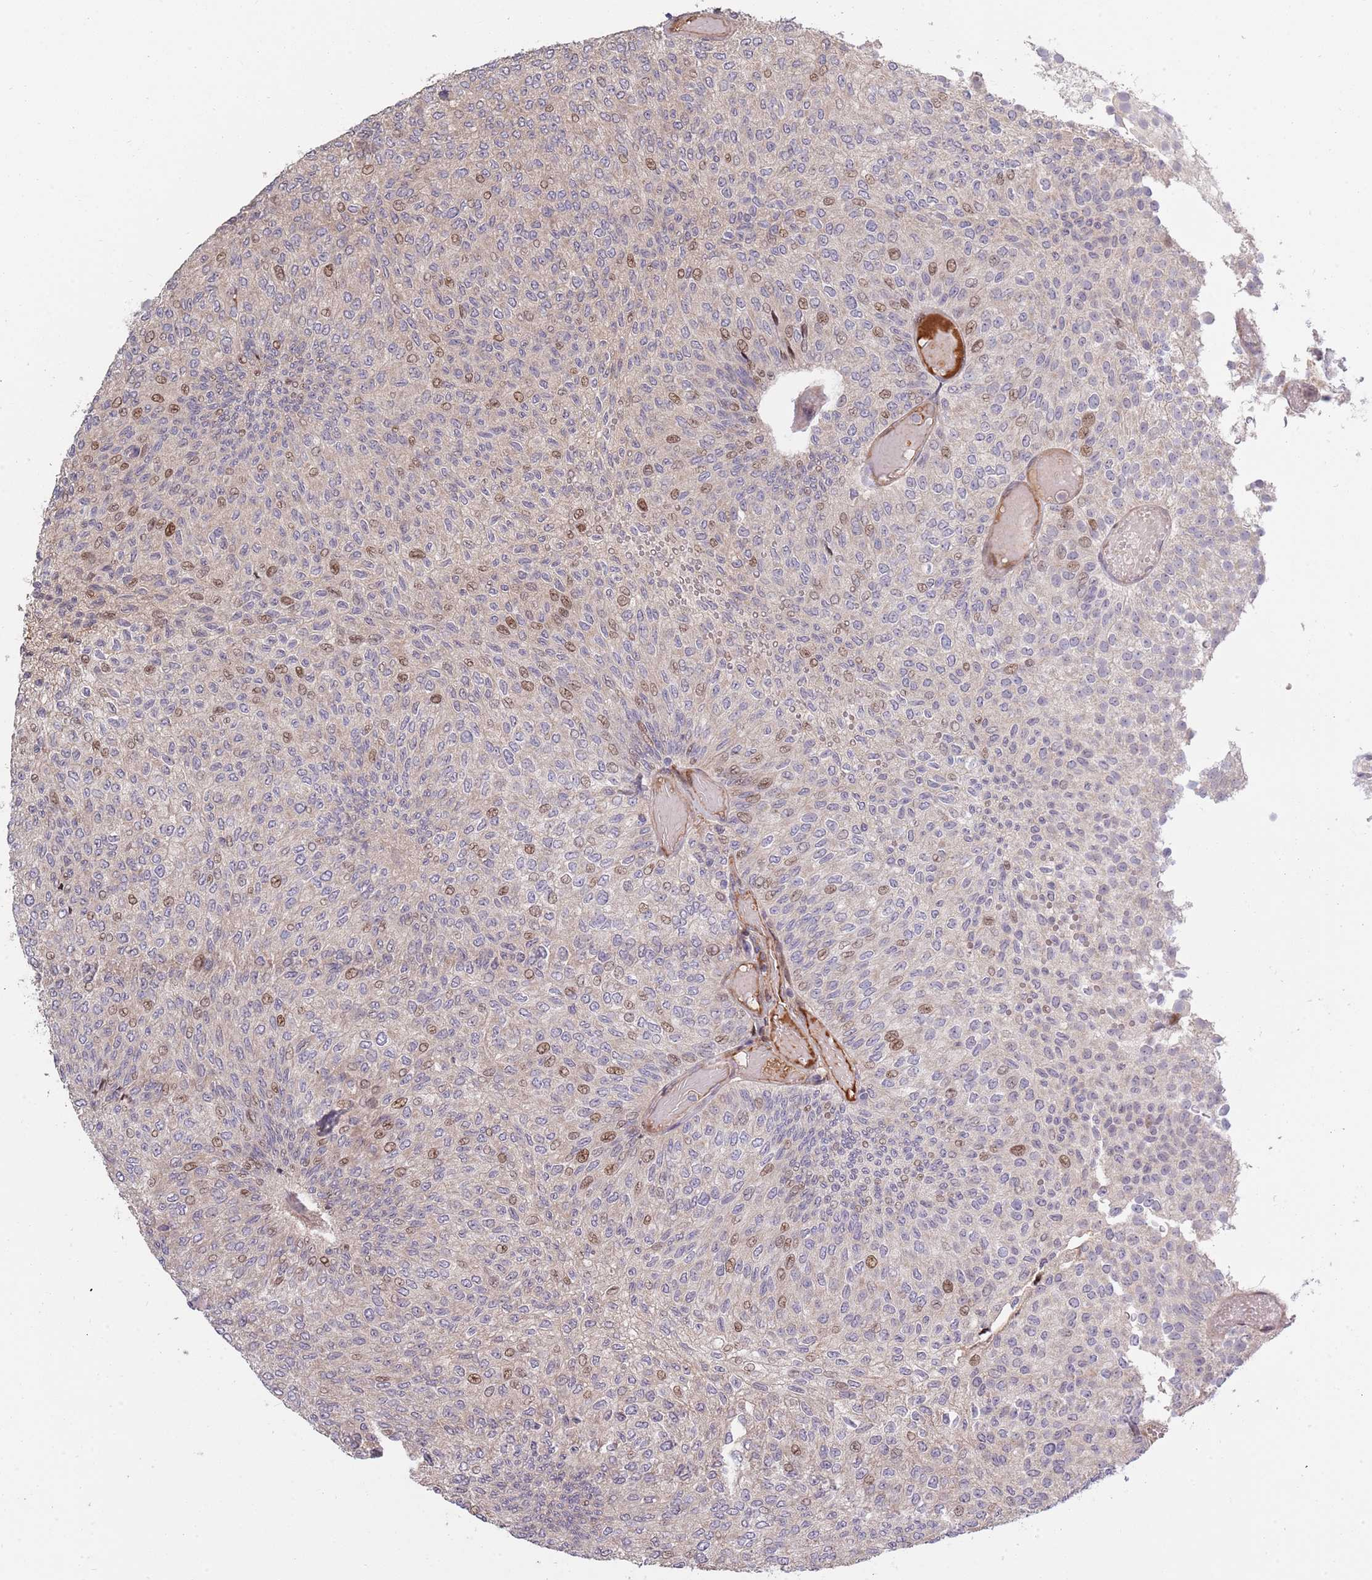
{"staining": {"intensity": "moderate", "quantity": "25%-75%", "location": "nuclear"}, "tissue": "urothelial cancer", "cell_type": "Tumor cells", "image_type": "cancer", "snomed": [{"axis": "morphology", "description": "Urothelial carcinoma, Low grade"}, {"axis": "topography", "description": "Urinary bladder"}], "caption": "Urothelial carcinoma (low-grade) stained with immunohistochemistry (IHC) displays moderate nuclear positivity in approximately 25%-75% of tumor cells. (Brightfield microscopy of DAB IHC at high magnification).", "gene": "SYNDIG1L", "patient": {"sex": "male", "age": 78}}